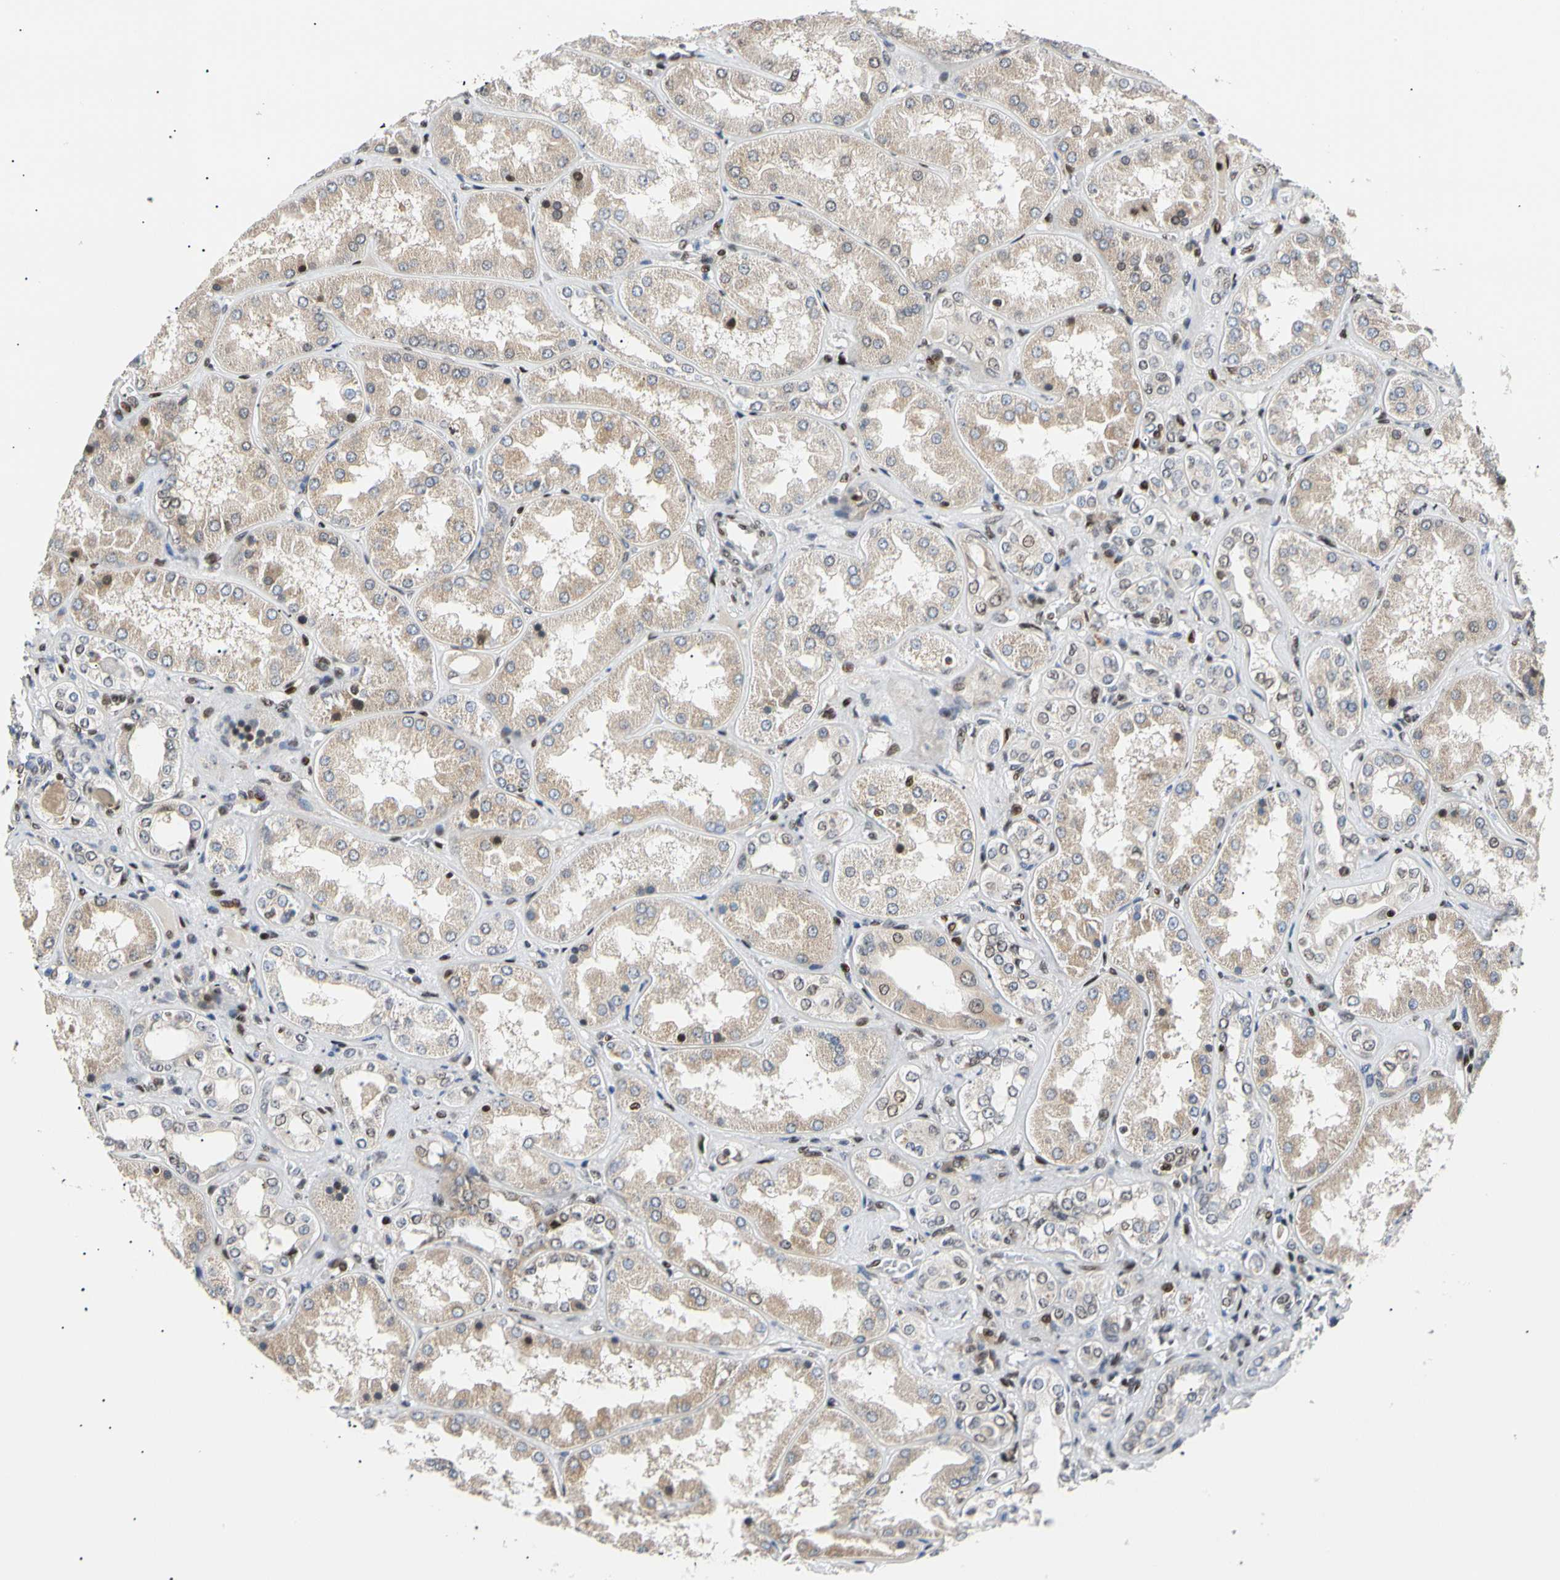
{"staining": {"intensity": "strong", "quantity": "25%-75%", "location": "nuclear"}, "tissue": "kidney", "cell_type": "Cells in glomeruli", "image_type": "normal", "snomed": [{"axis": "morphology", "description": "Normal tissue, NOS"}, {"axis": "topography", "description": "Kidney"}], "caption": "DAB (3,3'-diaminobenzidine) immunohistochemical staining of unremarkable kidney demonstrates strong nuclear protein positivity in about 25%-75% of cells in glomeruli.", "gene": "E2F1", "patient": {"sex": "female", "age": 56}}